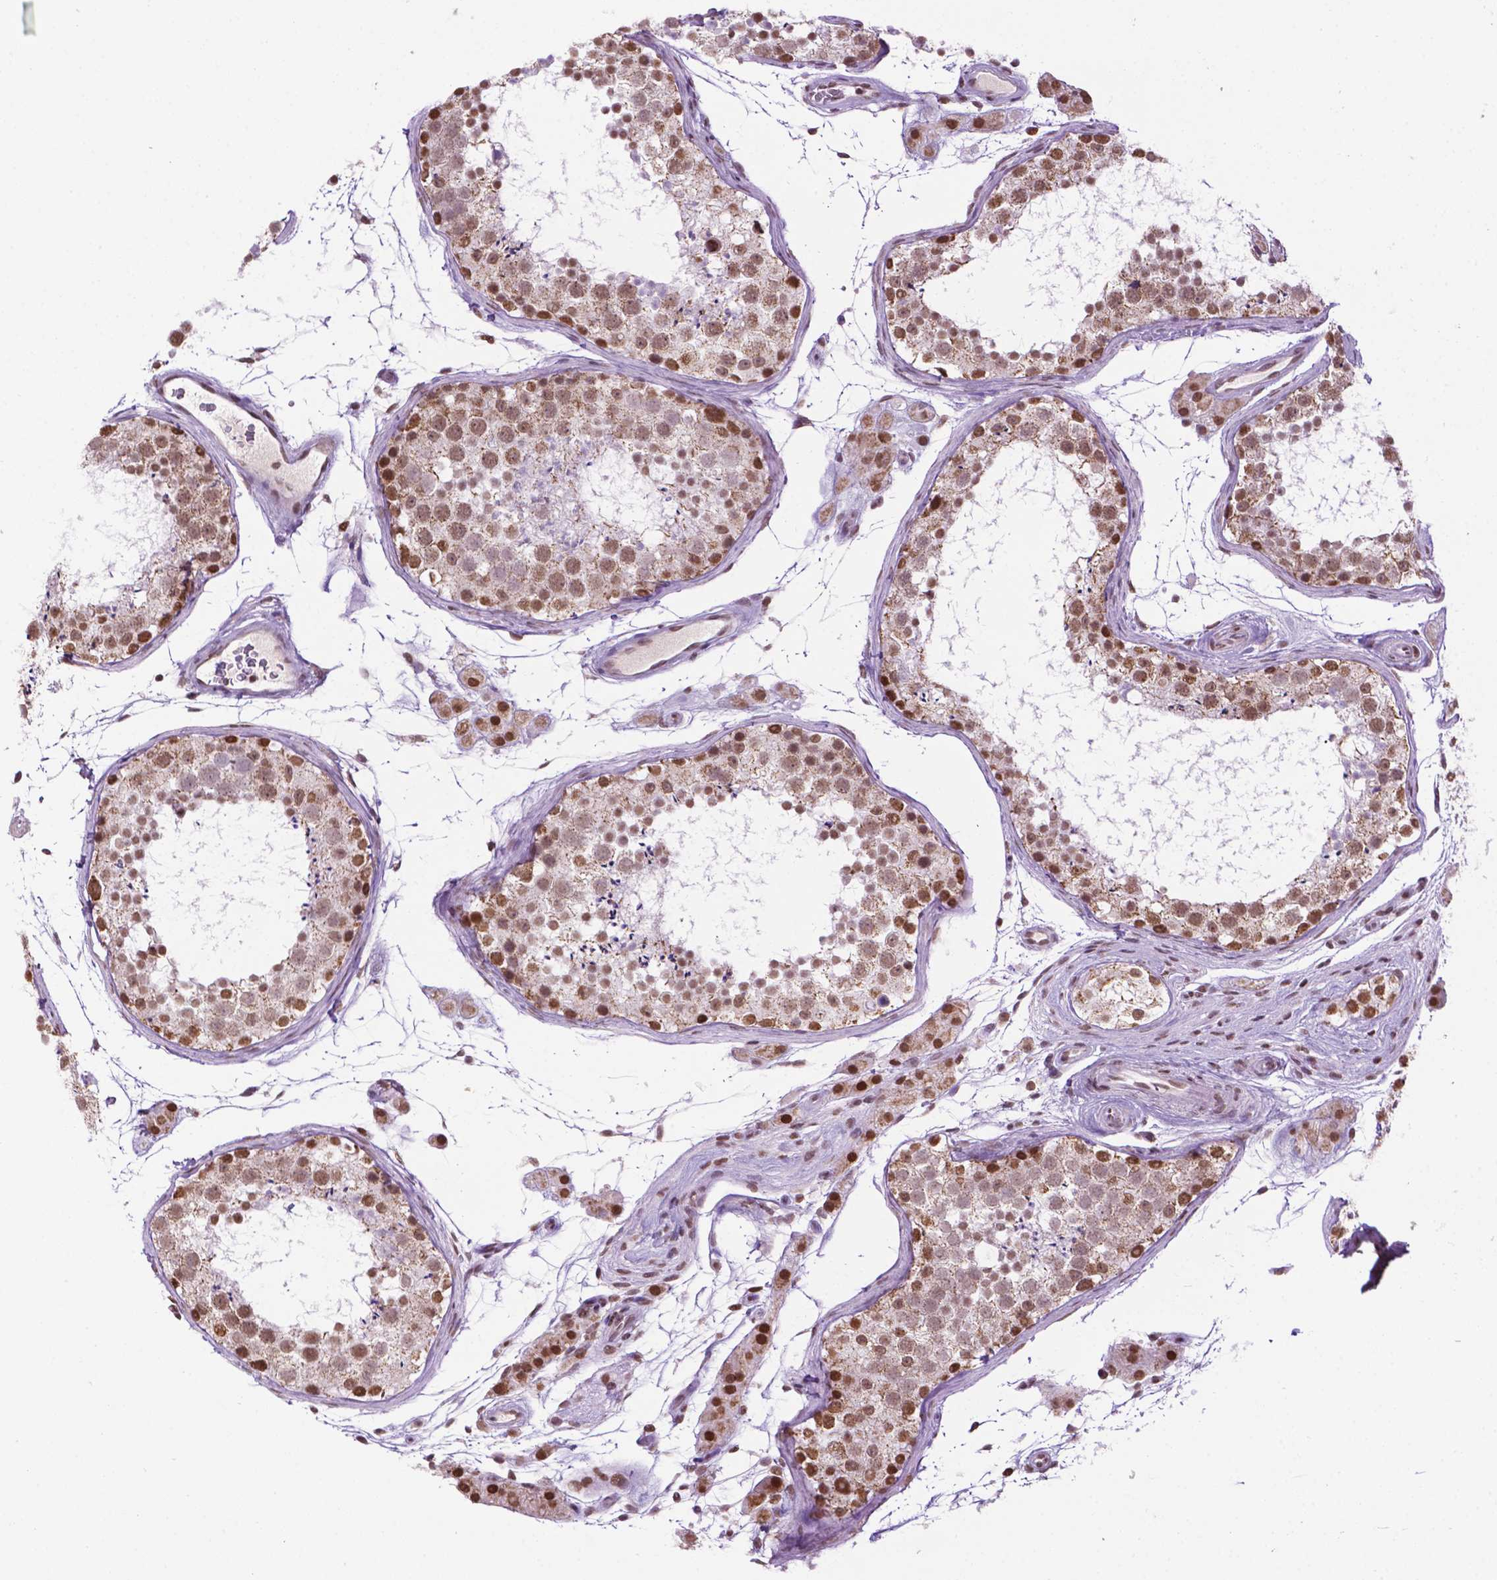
{"staining": {"intensity": "moderate", "quantity": ">75%", "location": "nuclear"}, "tissue": "testis", "cell_type": "Cells in seminiferous ducts", "image_type": "normal", "snomed": [{"axis": "morphology", "description": "Normal tissue, NOS"}, {"axis": "topography", "description": "Testis"}], "caption": "This photomicrograph reveals immunohistochemistry staining of benign human testis, with medium moderate nuclear staining in about >75% of cells in seminiferous ducts.", "gene": "COL23A1", "patient": {"sex": "male", "age": 41}}